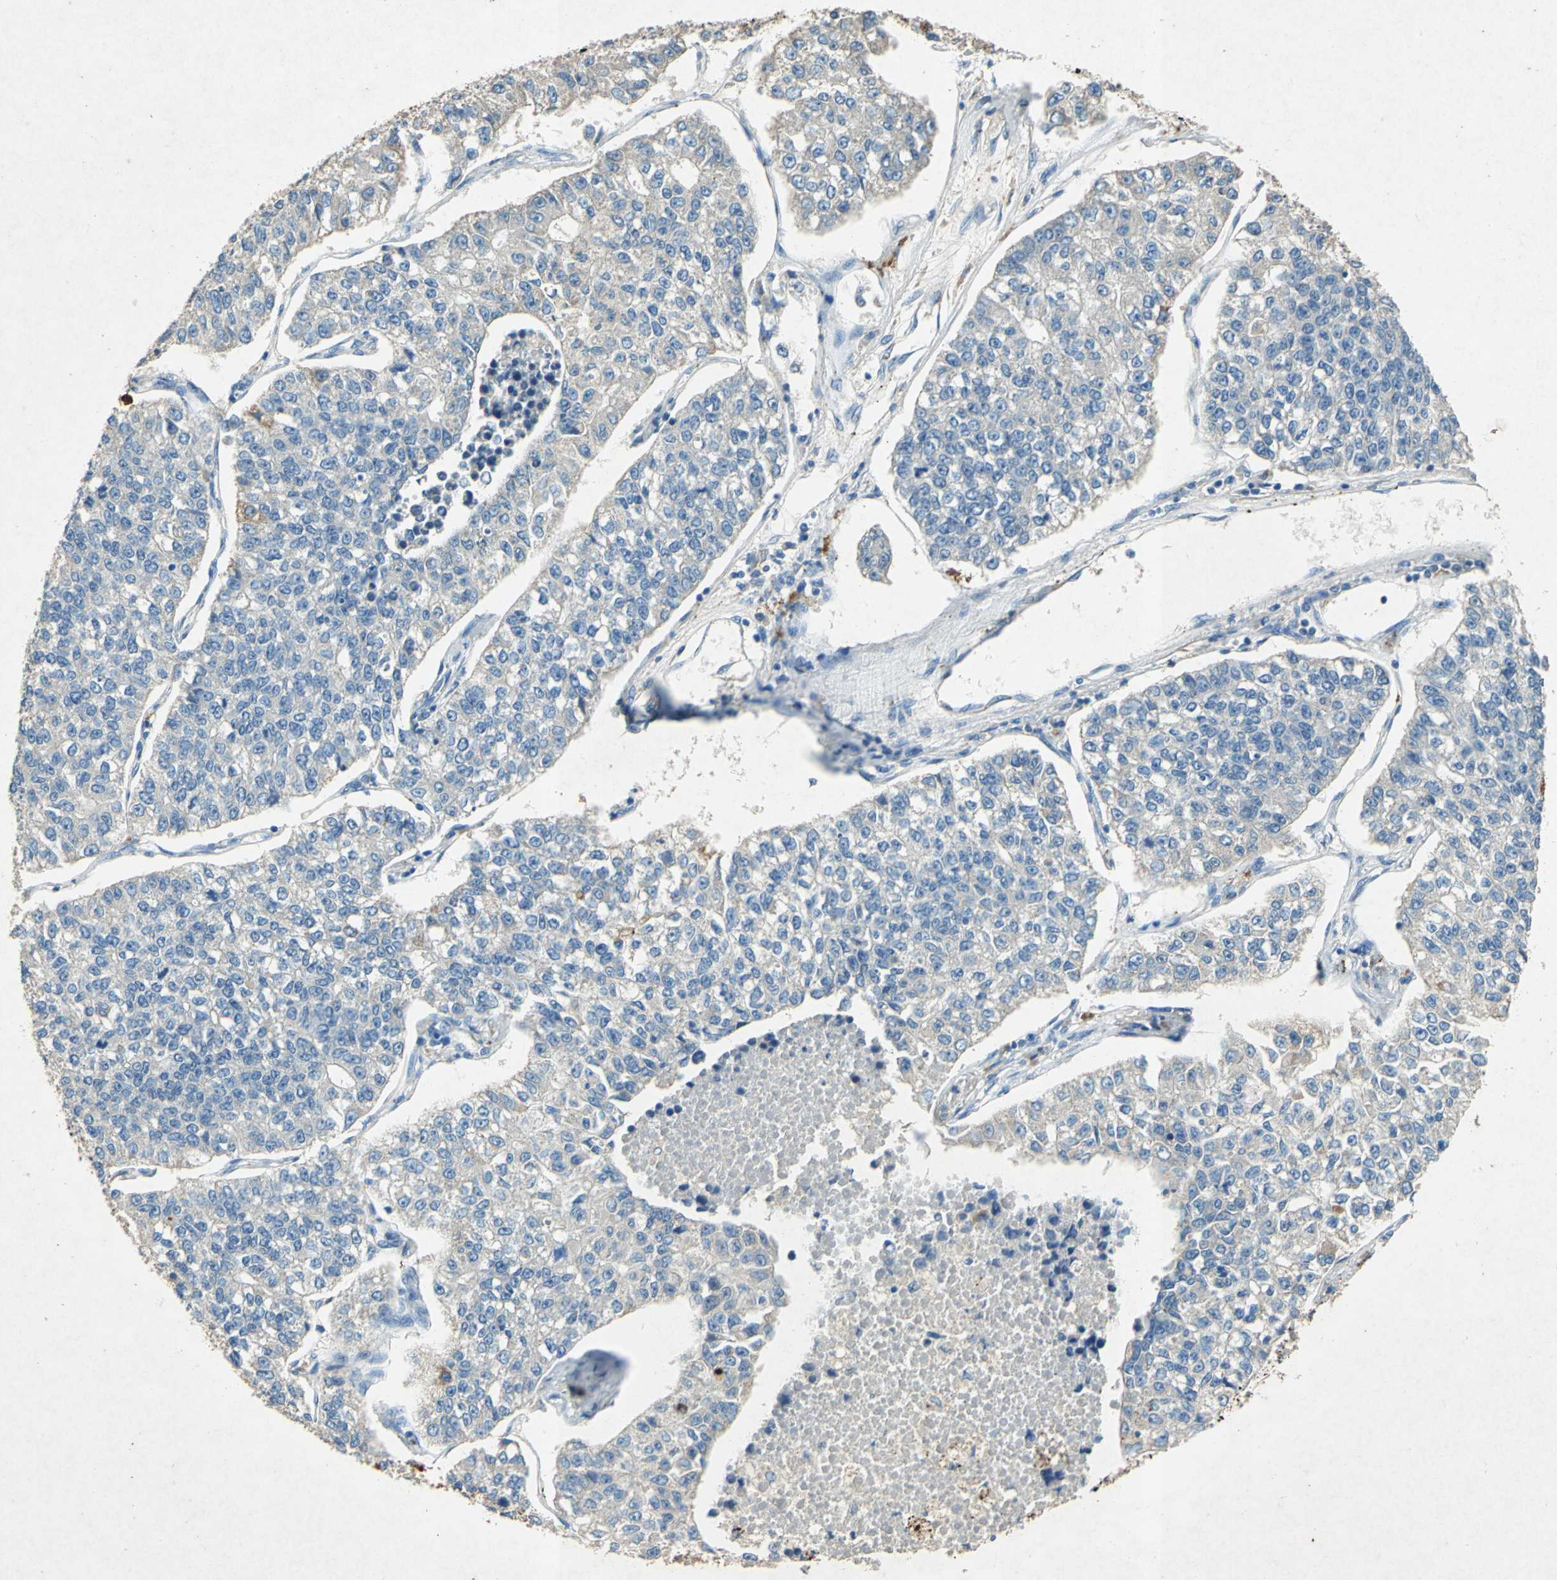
{"staining": {"intensity": "weak", "quantity": "25%-75%", "location": "cytoplasmic/membranous"}, "tissue": "lung cancer", "cell_type": "Tumor cells", "image_type": "cancer", "snomed": [{"axis": "morphology", "description": "Adenocarcinoma, NOS"}, {"axis": "topography", "description": "Lung"}], "caption": "Adenocarcinoma (lung) stained with a protein marker demonstrates weak staining in tumor cells.", "gene": "ADAMTS5", "patient": {"sex": "male", "age": 49}}